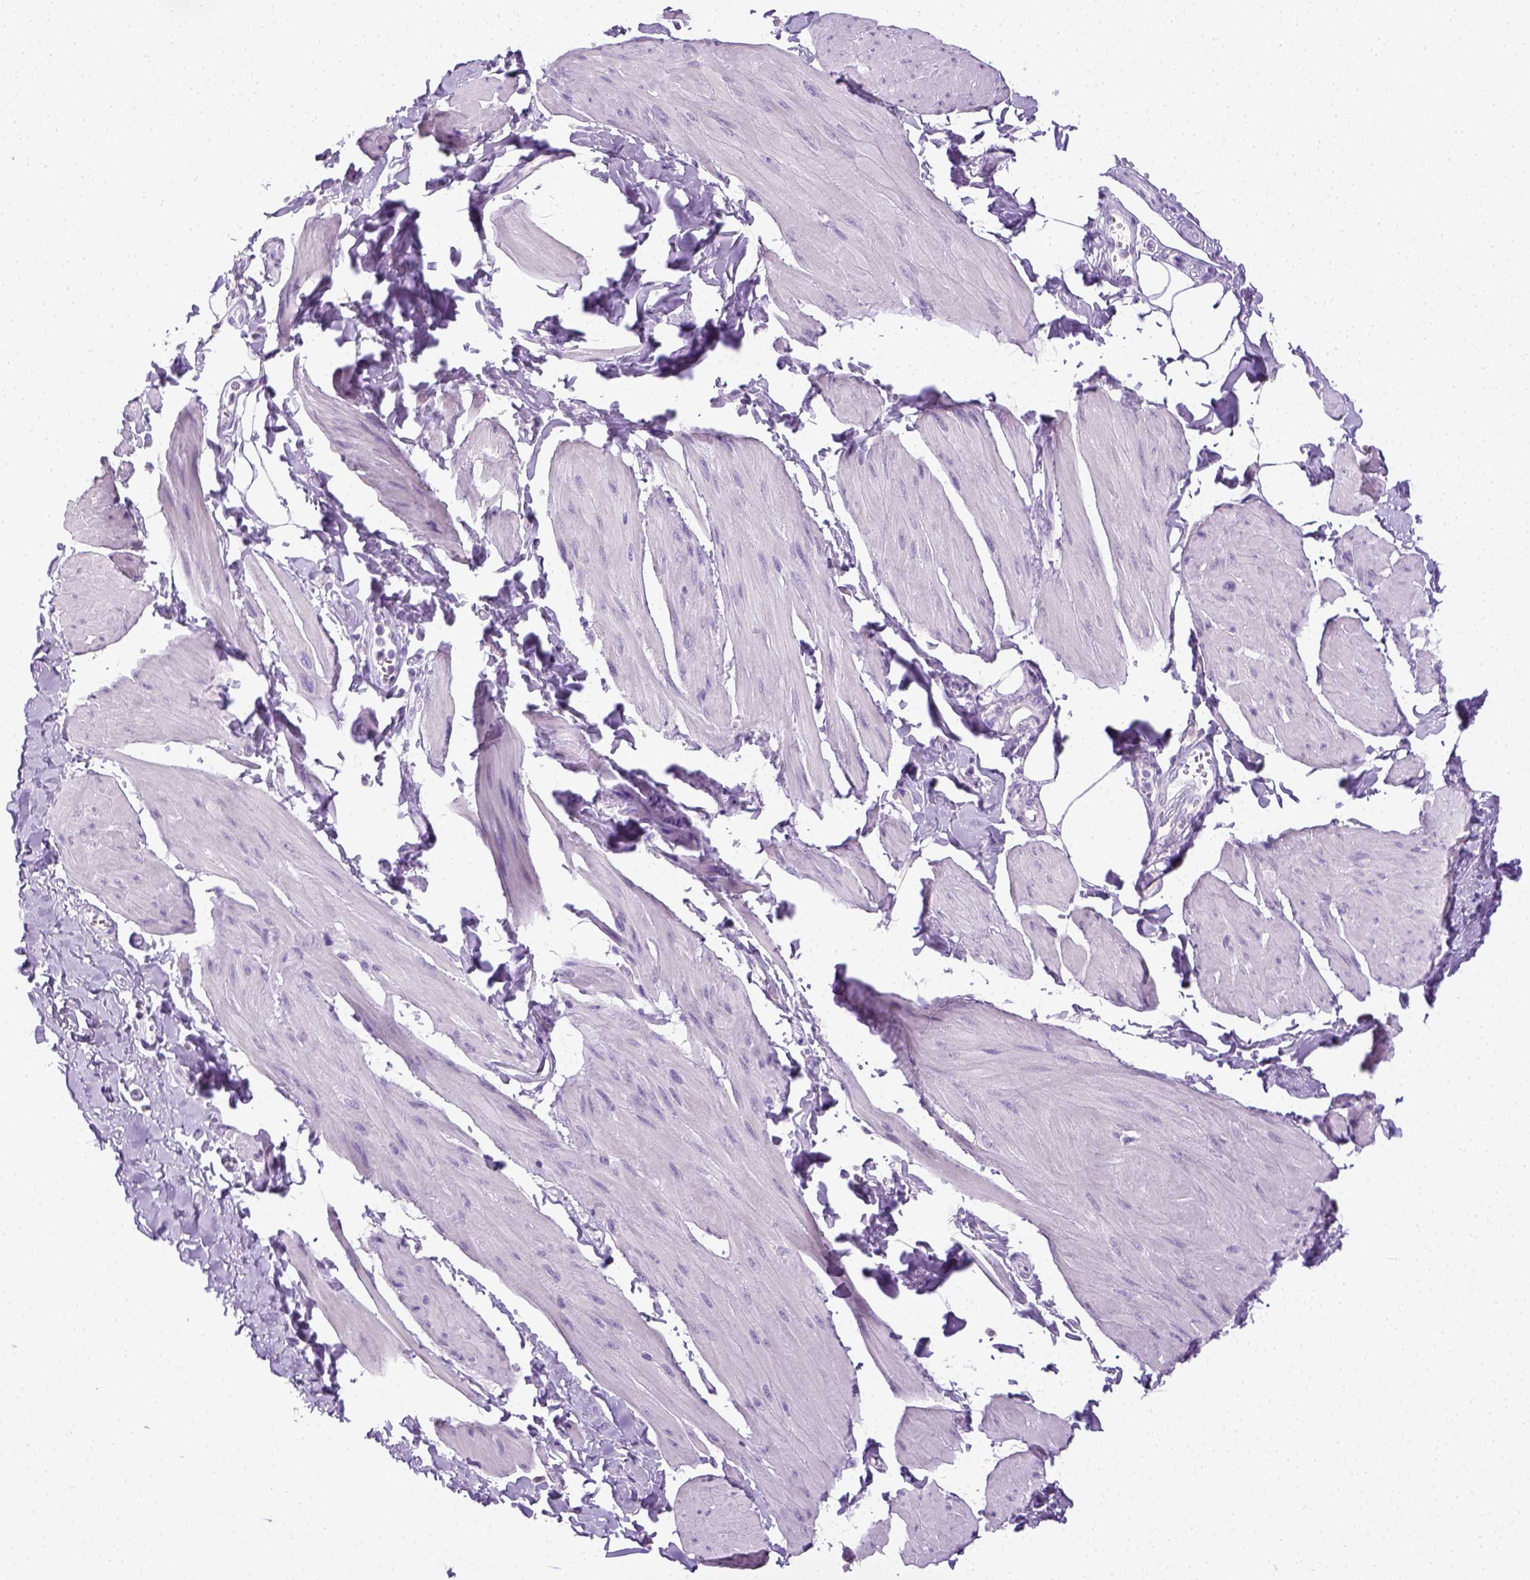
{"staining": {"intensity": "negative", "quantity": "none", "location": "none"}, "tissue": "smooth muscle", "cell_type": "Smooth muscle cells", "image_type": "normal", "snomed": [{"axis": "morphology", "description": "Normal tissue, NOS"}, {"axis": "topography", "description": "Adipose tissue"}, {"axis": "topography", "description": "Smooth muscle"}, {"axis": "topography", "description": "Peripheral nerve tissue"}], "caption": "Protein analysis of benign smooth muscle exhibits no significant positivity in smooth muscle cells.", "gene": "LGSN", "patient": {"sex": "male", "age": 83}}